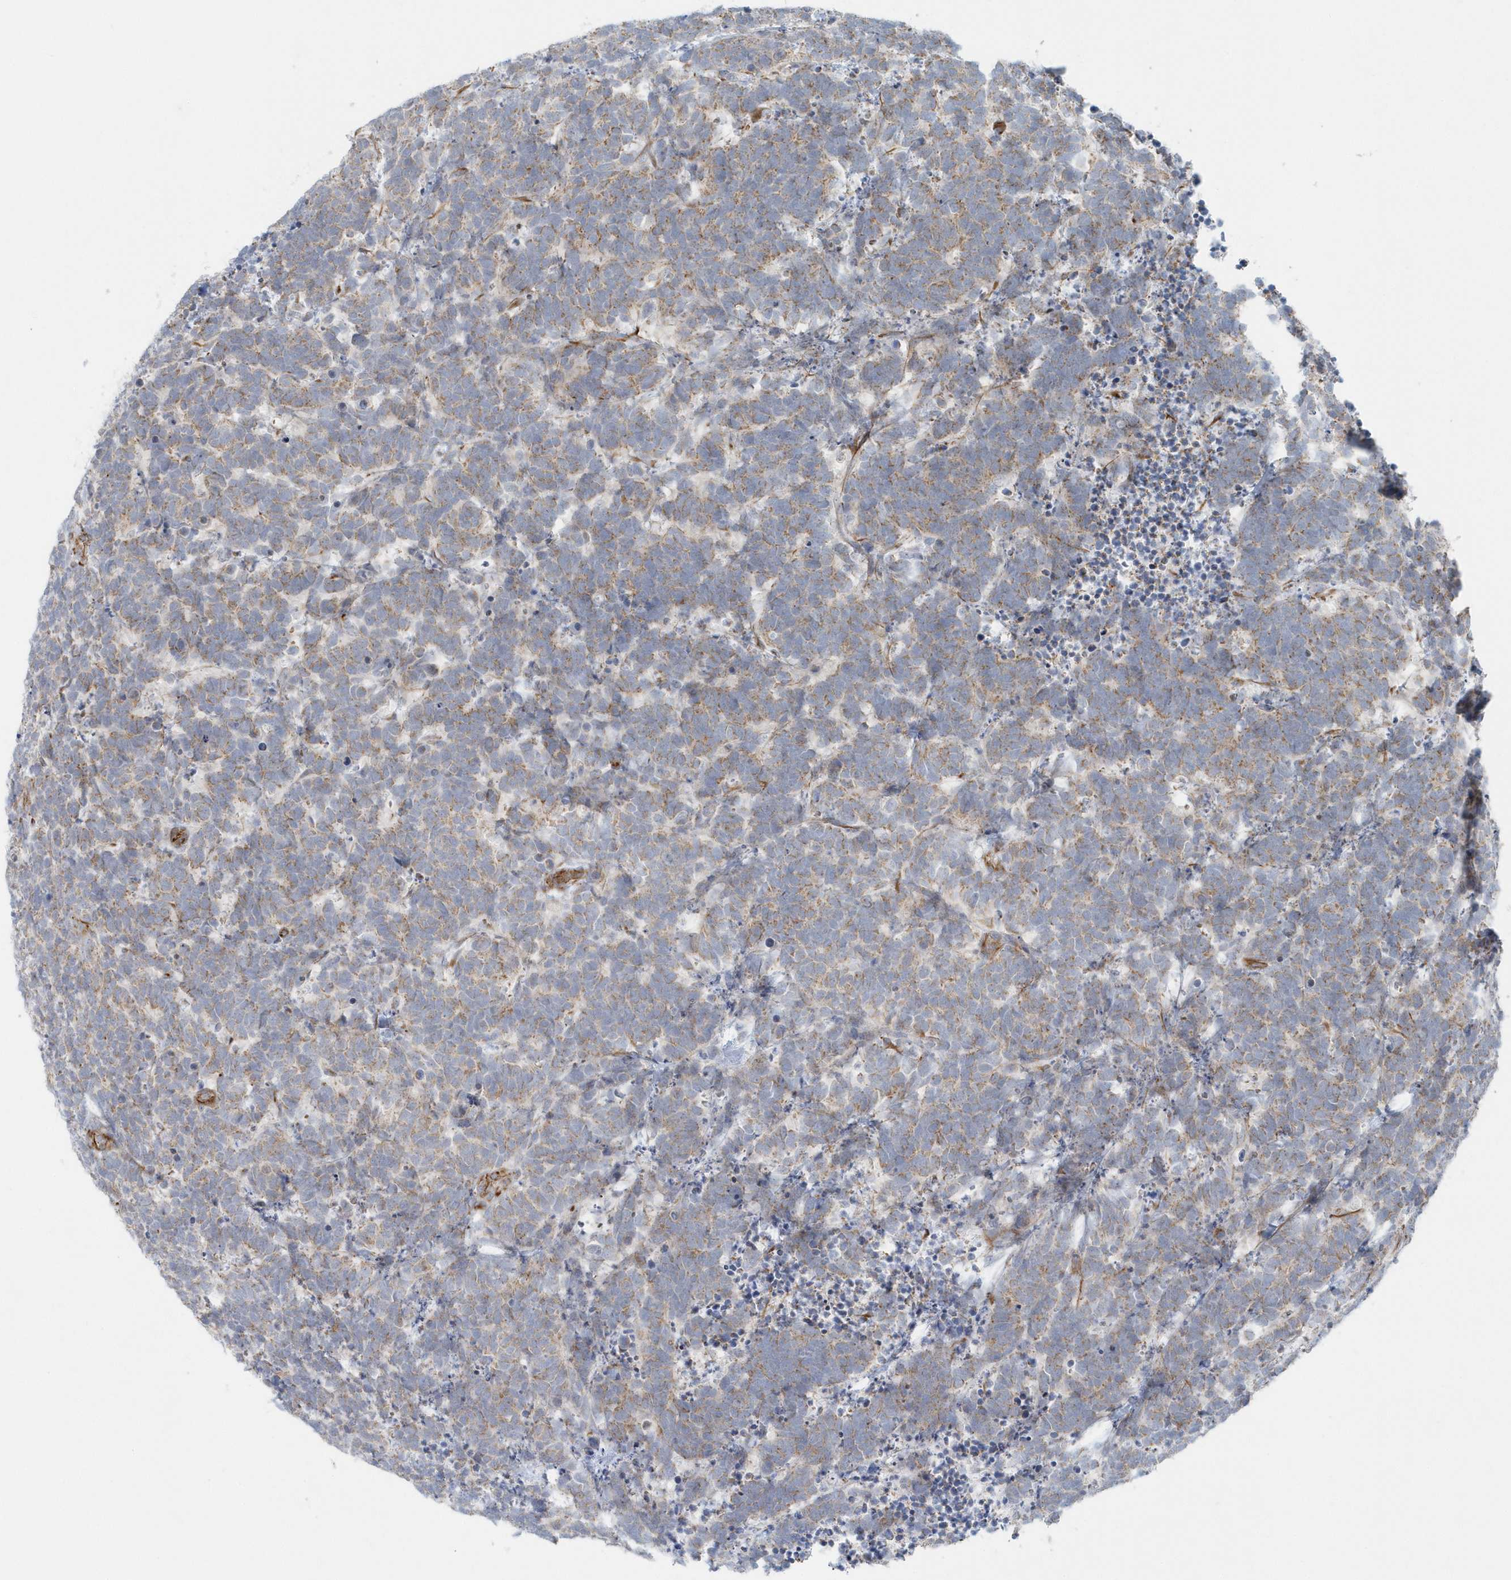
{"staining": {"intensity": "weak", "quantity": "25%-75%", "location": "cytoplasmic/membranous"}, "tissue": "carcinoid", "cell_type": "Tumor cells", "image_type": "cancer", "snomed": [{"axis": "morphology", "description": "Carcinoma, NOS"}, {"axis": "morphology", "description": "Carcinoid, malignant, NOS"}, {"axis": "topography", "description": "Urinary bladder"}], "caption": "Carcinoma was stained to show a protein in brown. There is low levels of weak cytoplasmic/membranous positivity in approximately 25%-75% of tumor cells. (DAB (3,3'-diaminobenzidine) IHC, brown staining for protein, blue staining for nuclei).", "gene": "GPR152", "patient": {"sex": "male", "age": 57}}